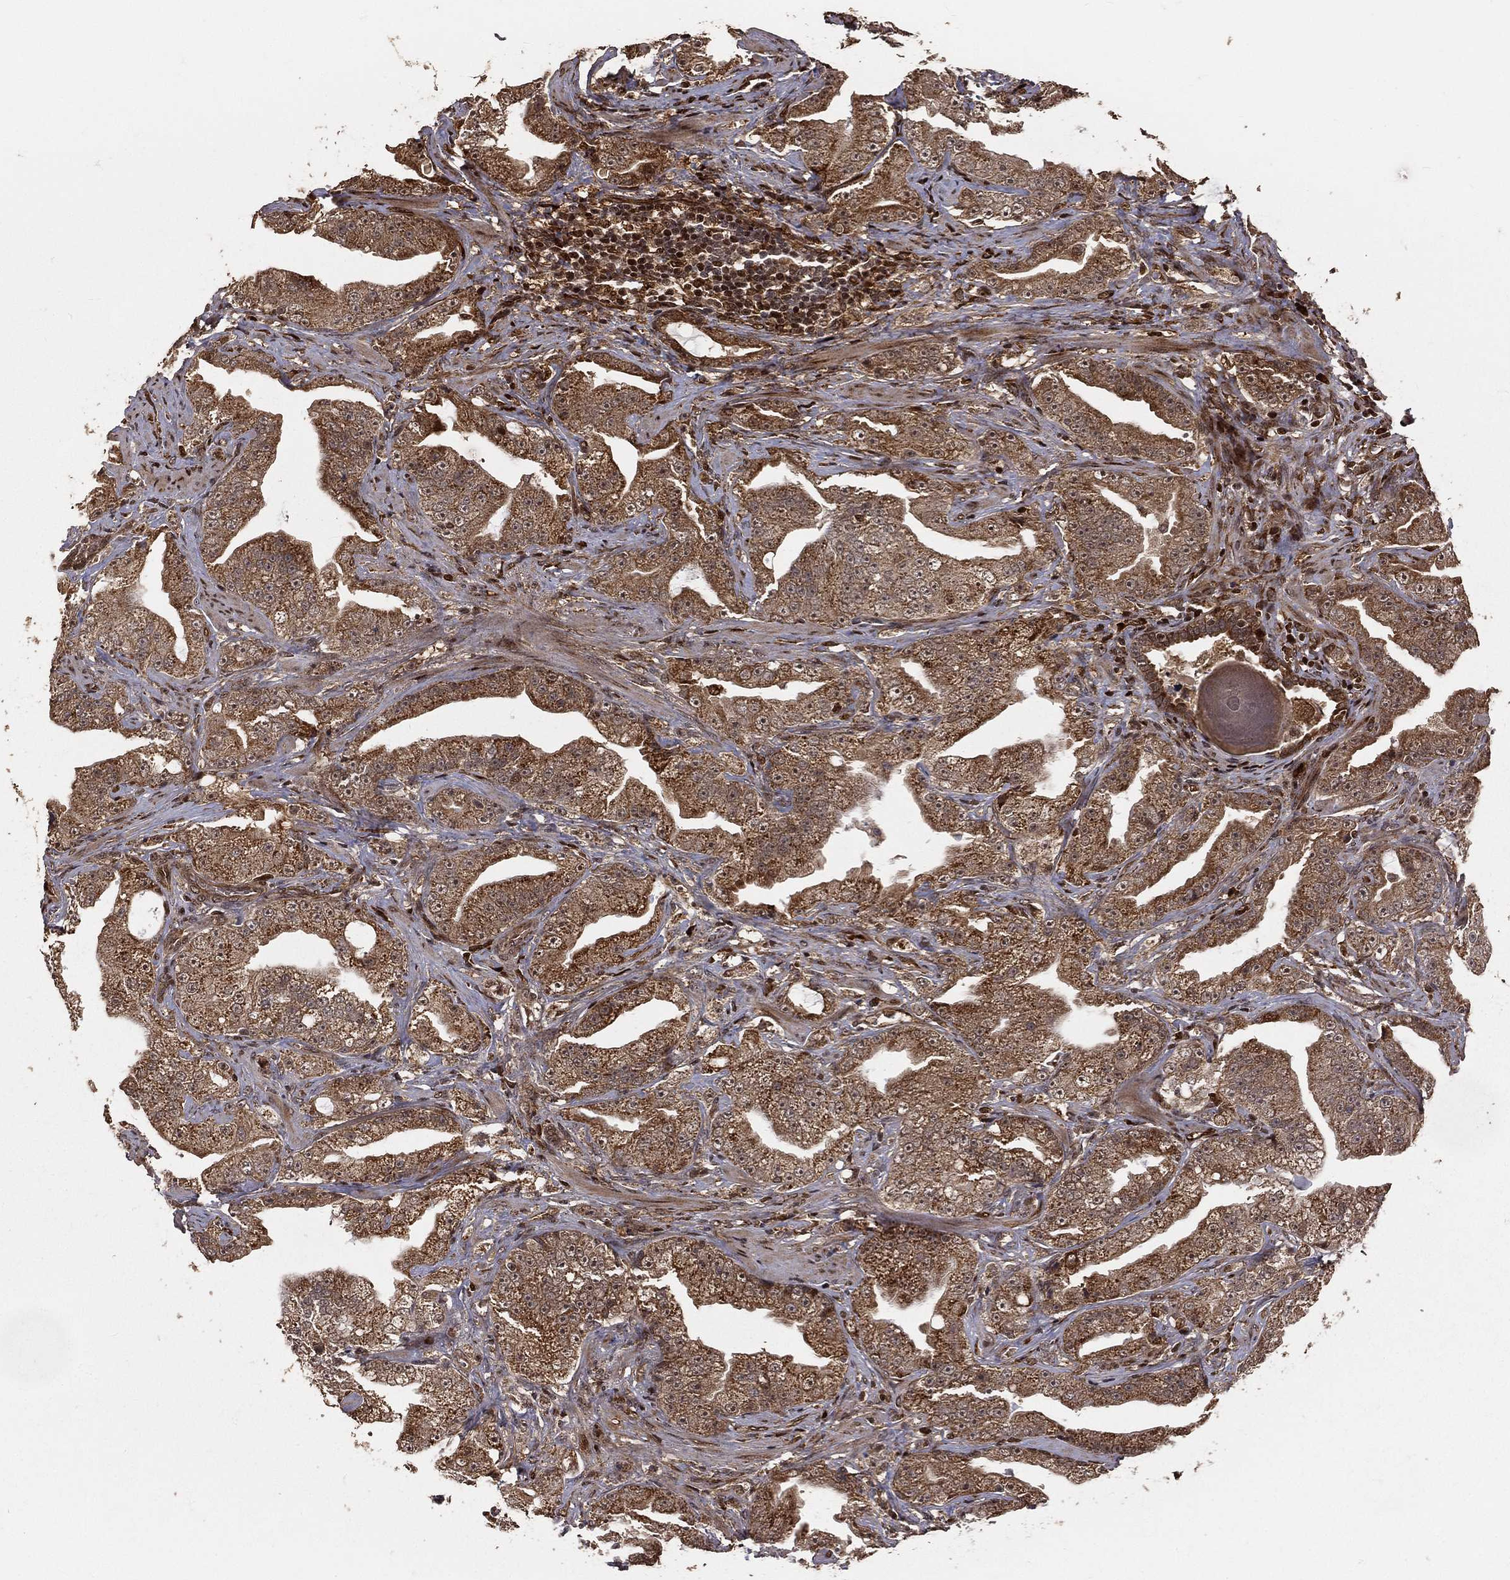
{"staining": {"intensity": "moderate", "quantity": ">75%", "location": "cytoplasmic/membranous"}, "tissue": "prostate cancer", "cell_type": "Tumor cells", "image_type": "cancer", "snomed": [{"axis": "morphology", "description": "Adenocarcinoma, Low grade"}, {"axis": "topography", "description": "Prostate"}], "caption": "Moderate cytoplasmic/membranous positivity for a protein is identified in about >75% of tumor cells of prostate cancer (low-grade adenocarcinoma) using IHC.", "gene": "MAPK1", "patient": {"sex": "male", "age": 62}}